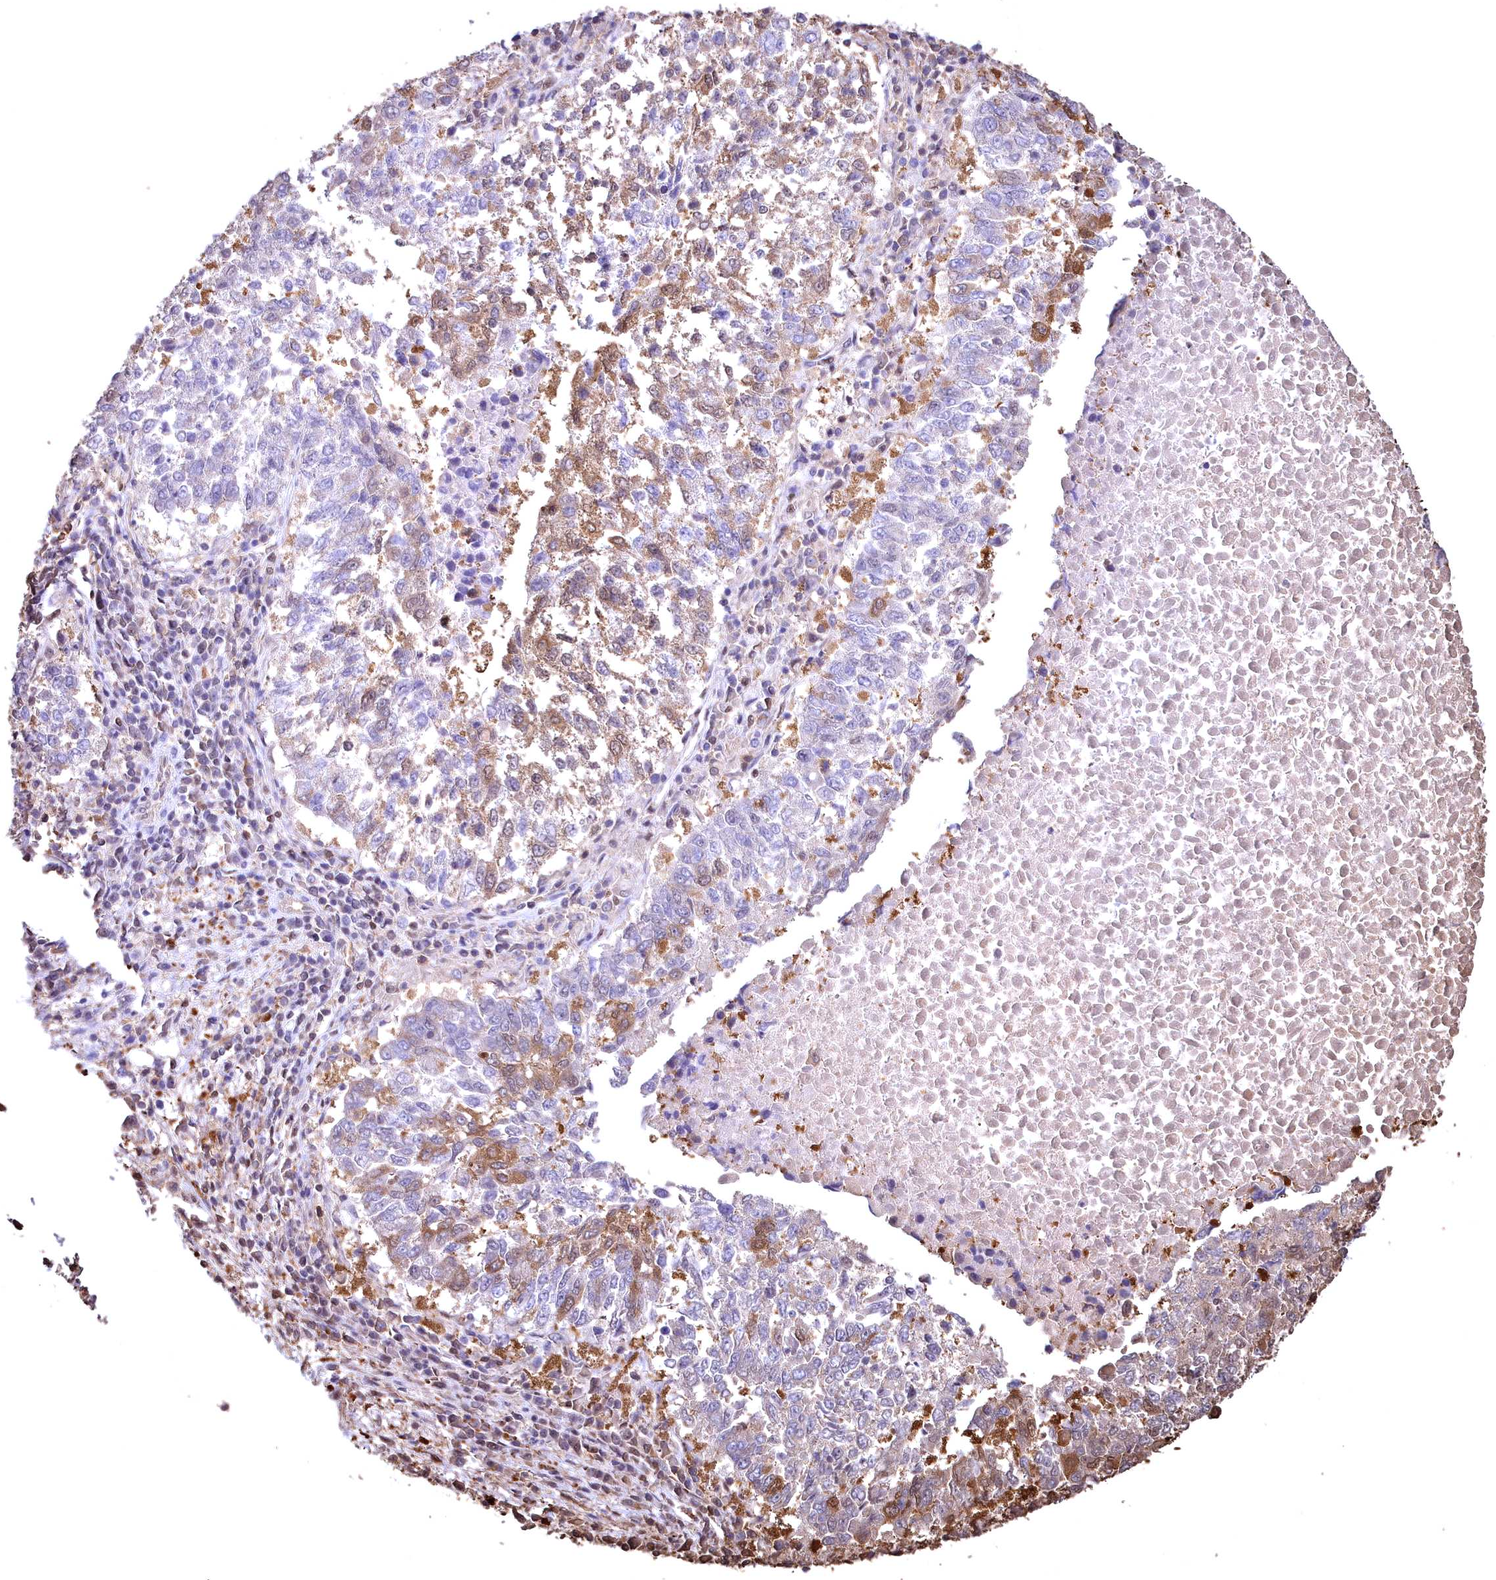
{"staining": {"intensity": "moderate", "quantity": "<25%", "location": "cytoplasmic/membranous,nuclear"}, "tissue": "lung cancer", "cell_type": "Tumor cells", "image_type": "cancer", "snomed": [{"axis": "morphology", "description": "Squamous cell carcinoma, NOS"}, {"axis": "topography", "description": "Lung"}], "caption": "Protein positivity by immunohistochemistry (IHC) reveals moderate cytoplasmic/membranous and nuclear staining in about <25% of tumor cells in lung squamous cell carcinoma.", "gene": "GAPDH", "patient": {"sex": "male", "age": 73}}